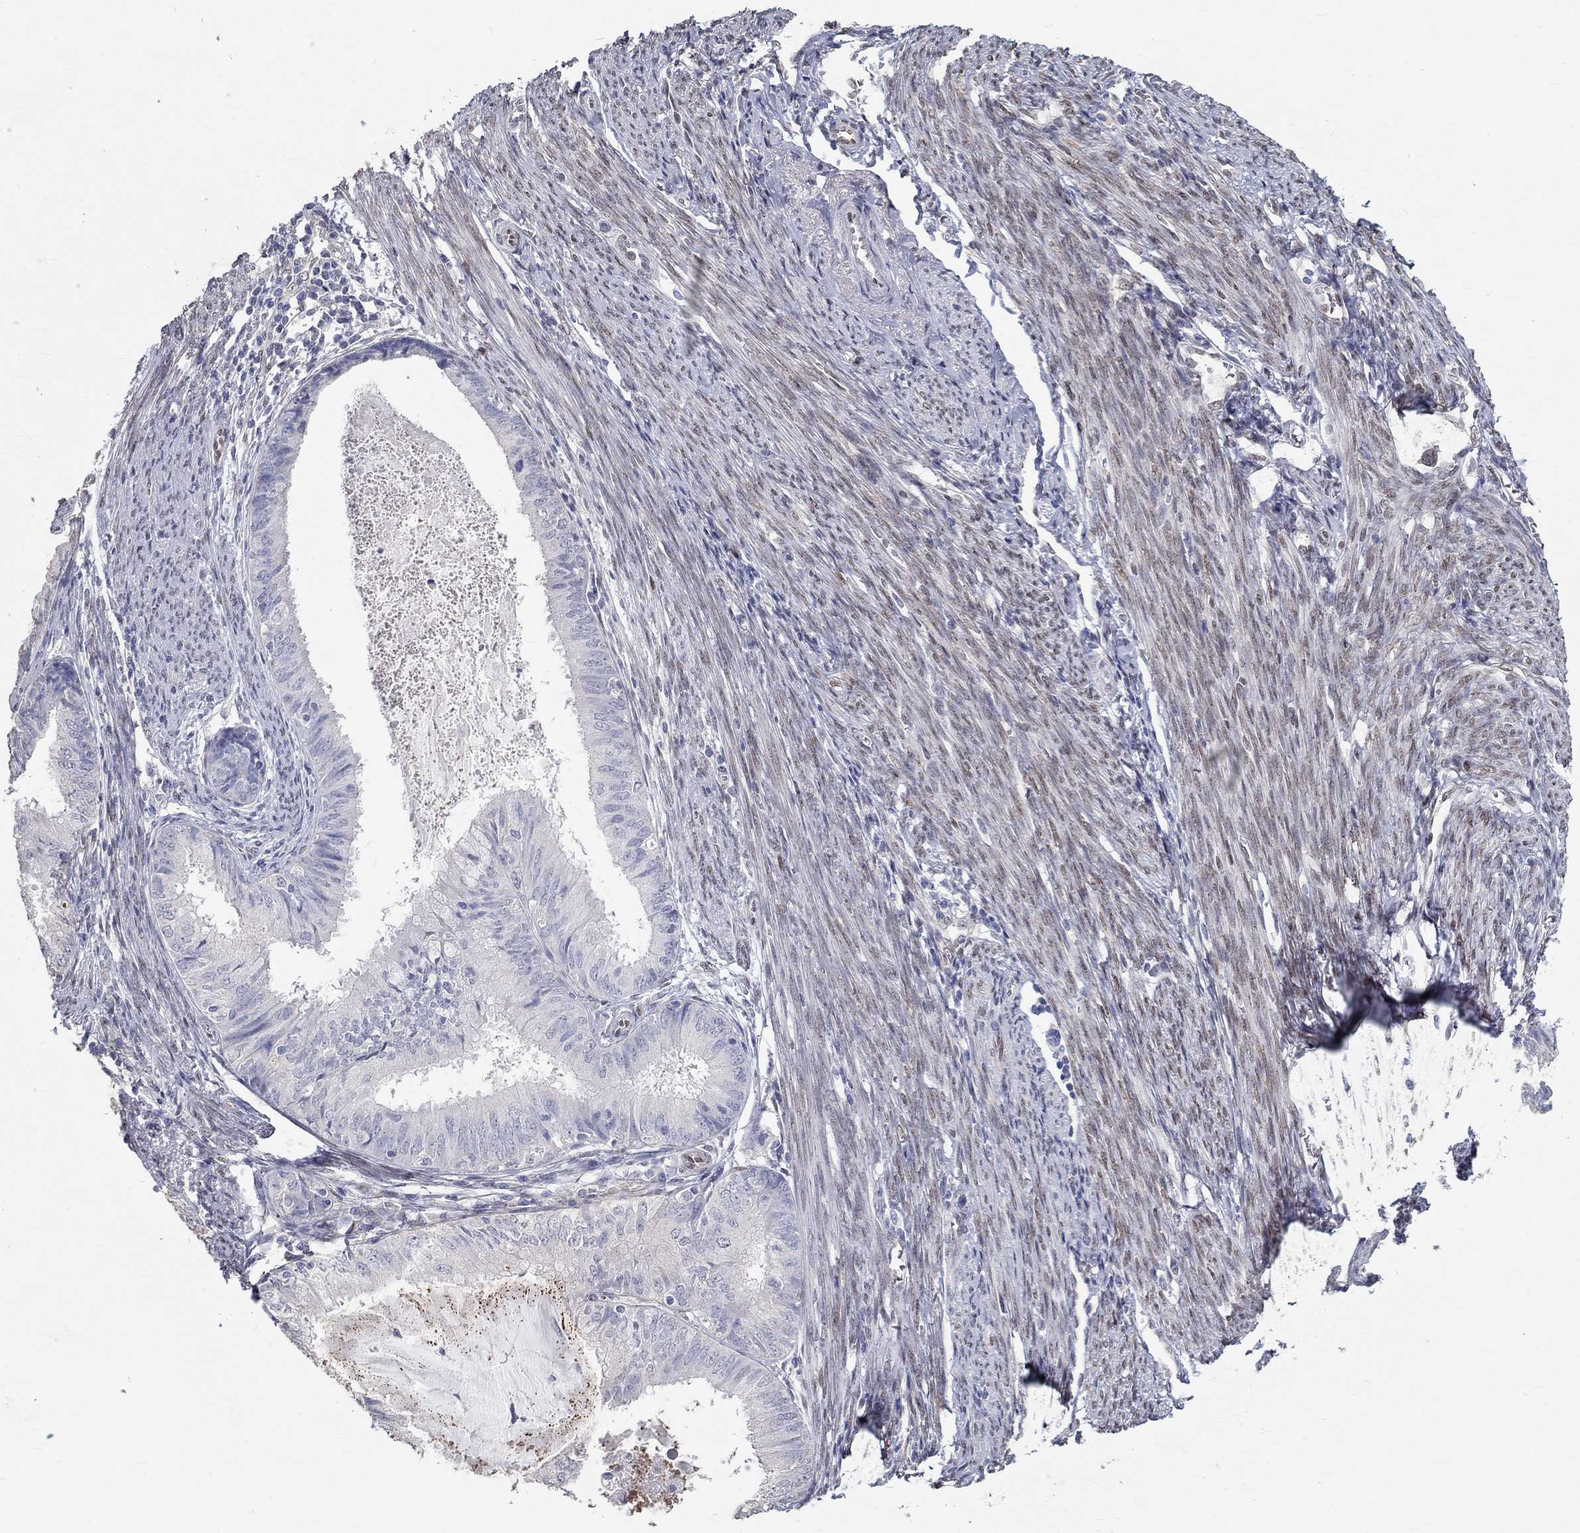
{"staining": {"intensity": "negative", "quantity": "none", "location": "none"}, "tissue": "endometrial cancer", "cell_type": "Tumor cells", "image_type": "cancer", "snomed": [{"axis": "morphology", "description": "Adenocarcinoma, NOS"}, {"axis": "topography", "description": "Endometrium"}], "caption": "Protein analysis of endometrial adenocarcinoma shows no significant positivity in tumor cells.", "gene": "FGF2", "patient": {"sex": "female", "age": 57}}